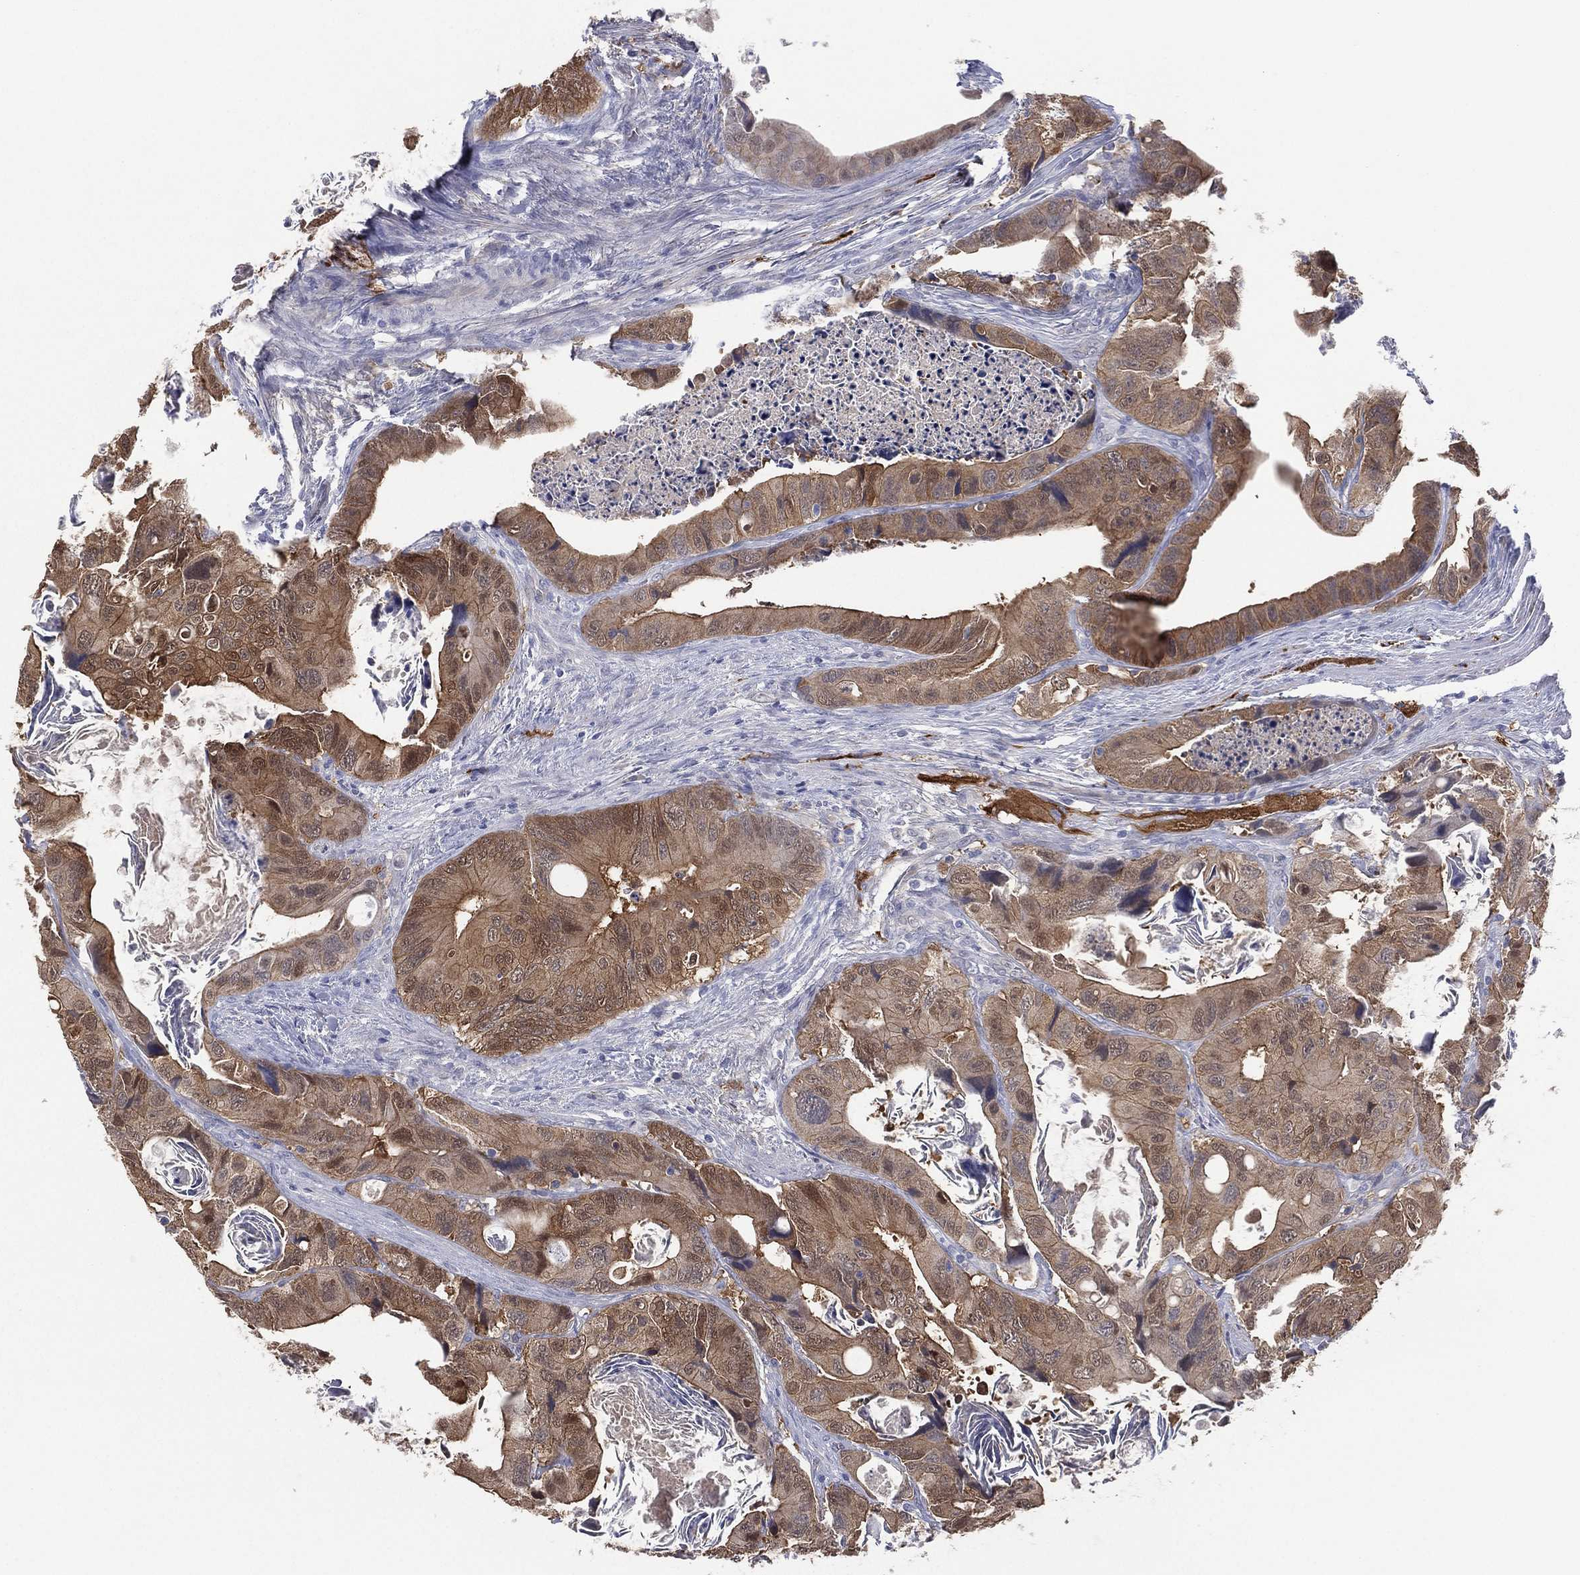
{"staining": {"intensity": "moderate", "quantity": "25%-75%", "location": "cytoplasmic/membranous,nuclear"}, "tissue": "colorectal cancer", "cell_type": "Tumor cells", "image_type": "cancer", "snomed": [{"axis": "morphology", "description": "Adenocarcinoma, NOS"}, {"axis": "topography", "description": "Rectum"}], "caption": "Protein expression analysis of colorectal adenocarcinoma exhibits moderate cytoplasmic/membranous and nuclear positivity in about 25%-75% of tumor cells. The staining was performed using DAB (3,3'-diaminobenzidine), with brown indicating positive protein expression. Nuclei are stained blue with hematoxylin.", "gene": "DDAH1", "patient": {"sex": "male", "age": 64}}